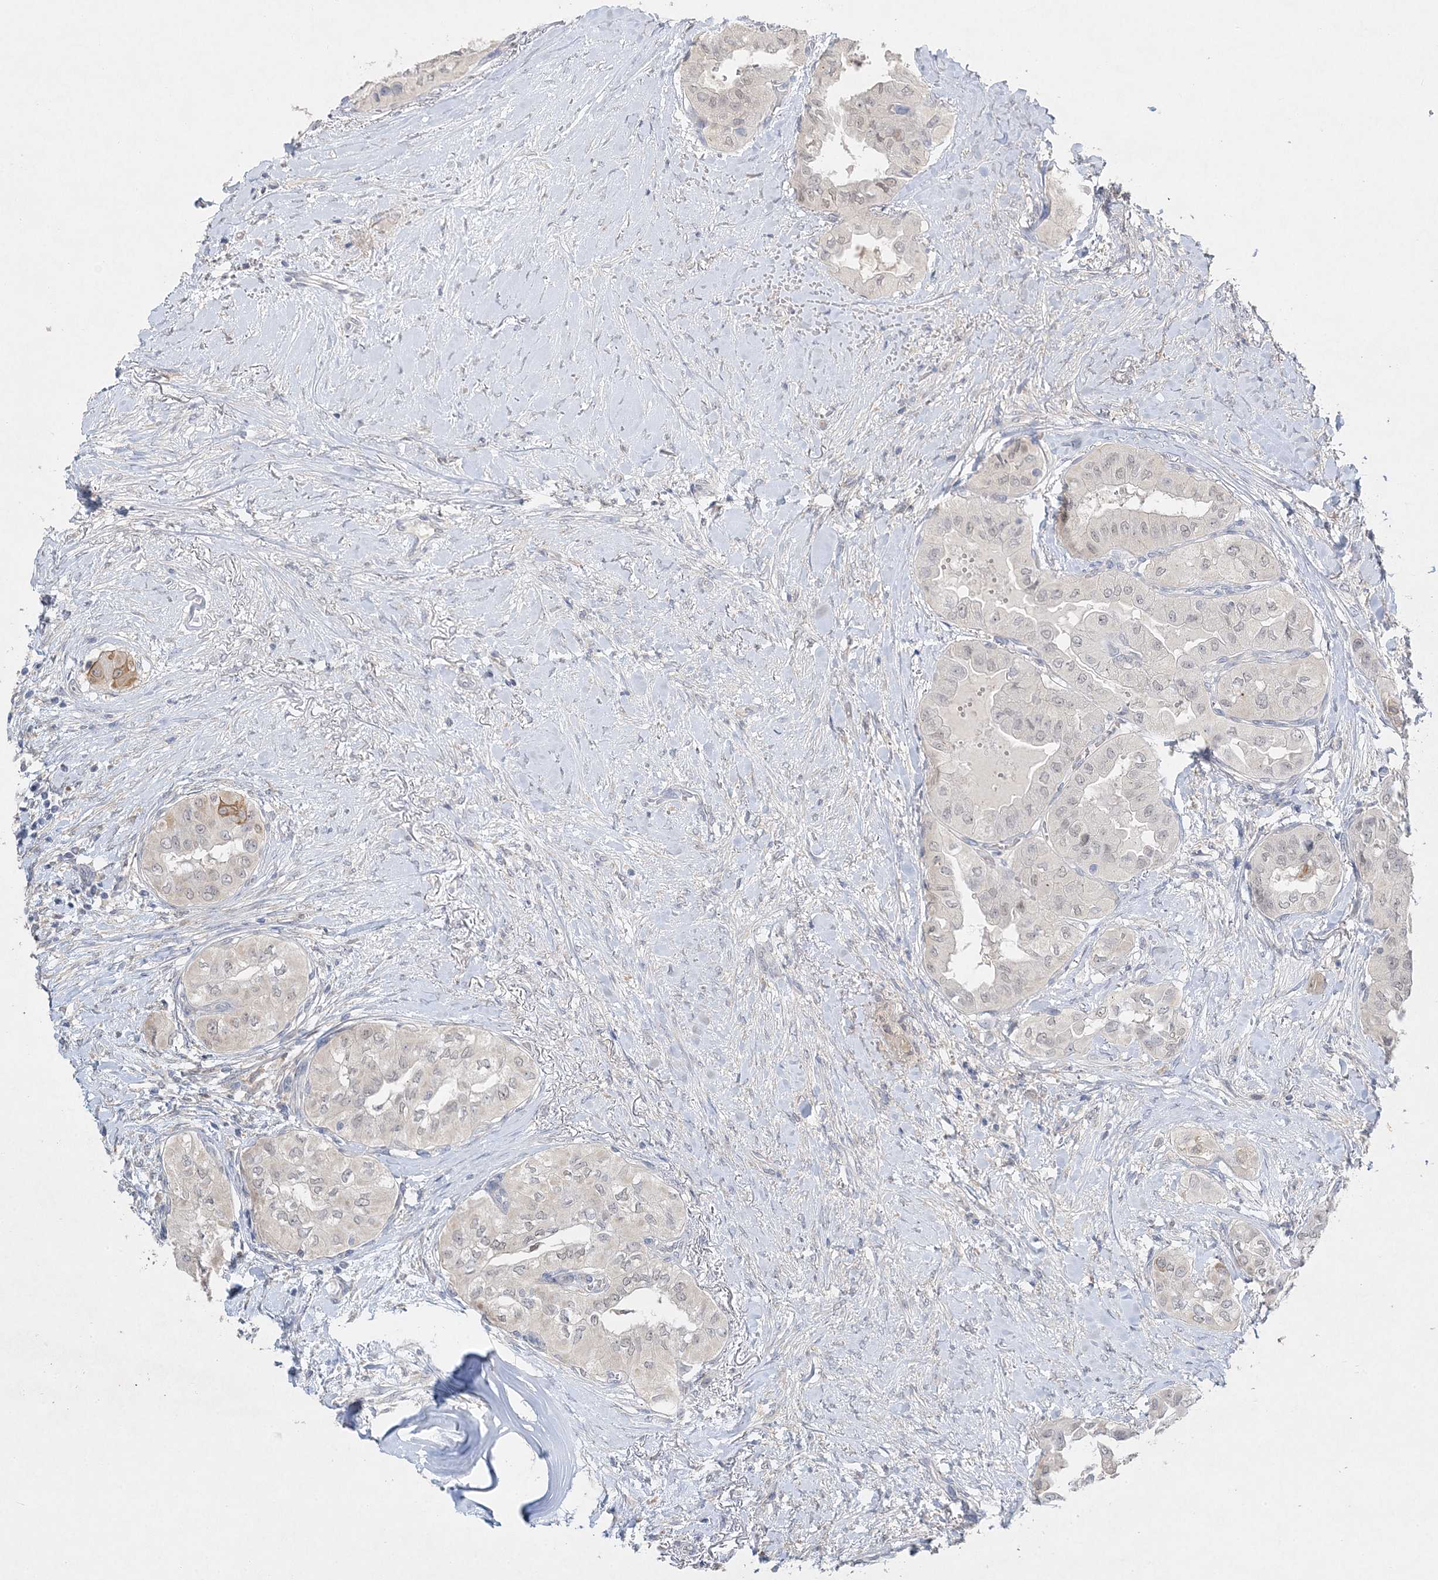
{"staining": {"intensity": "moderate", "quantity": "<25%", "location": "cytoplasmic/membranous"}, "tissue": "thyroid cancer", "cell_type": "Tumor cells", "image_type": "cancer", "snomed": [{"axis": "morphology", "description": "Papillary adenocarcinoma, NOS"}, {"axis": "topography", "description": "Thyroid gland"}], "caption": "Thyroid cancer stained with DAB IHC shows low levels of moderate cytoplasmic/membranous staining in approximately <25% of tumor cells. (brown staining indicates protein expression, while blue staining denotes nuclei).", "gene": "MAT2B", "patient": {"sex": "female", "age": 59}}